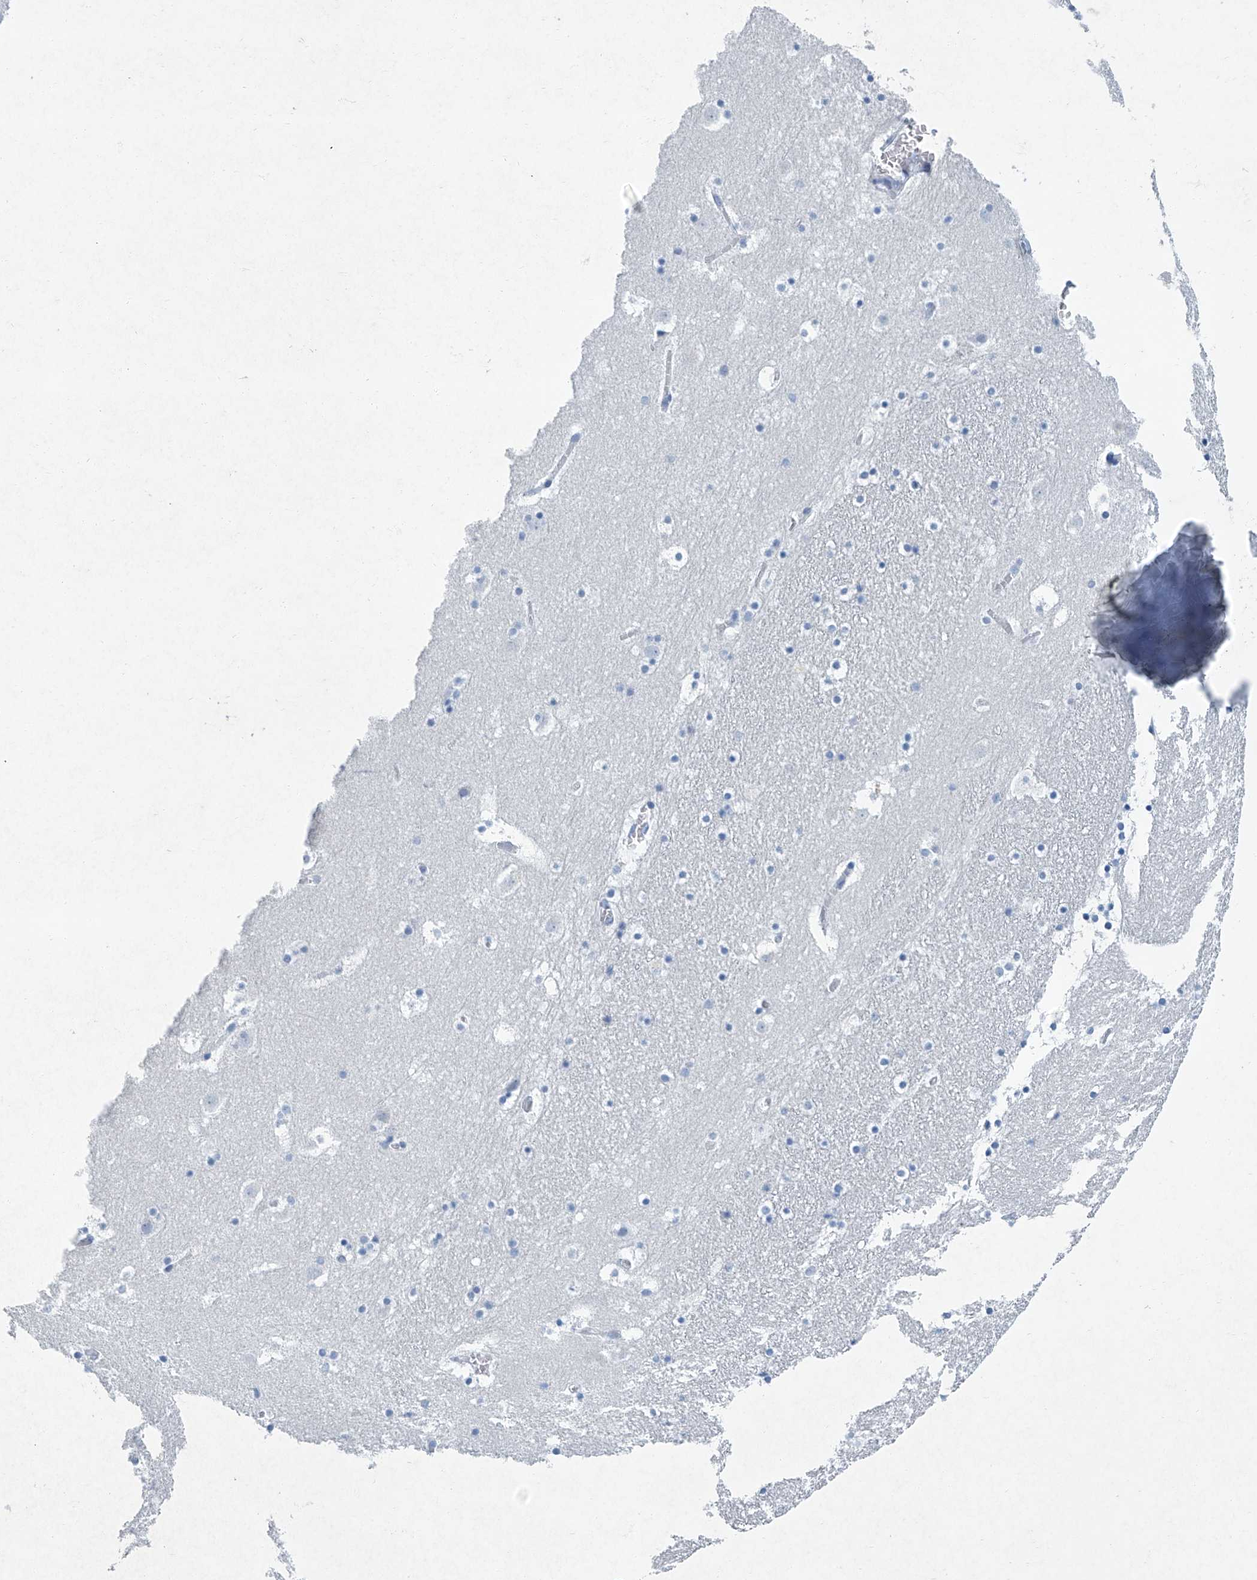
{"staining": {"intensity": "negative", "quantity": "none", "location": "none"}, "tissue": "caudate", "cell_type": "Glial cells", "image_type": "normal", "snomed": [{"axis": "morphology", "description": "Normal tissue, NOS"}, {"axis": "topography", "description": "Lateral ventricle wall"}], "caption": "Normal caudate was stained to show a protein in brown. There is no significant expression in glial cells.", "gene": "CYP2A7", "patient": {"sex": "male", "age": 45}}